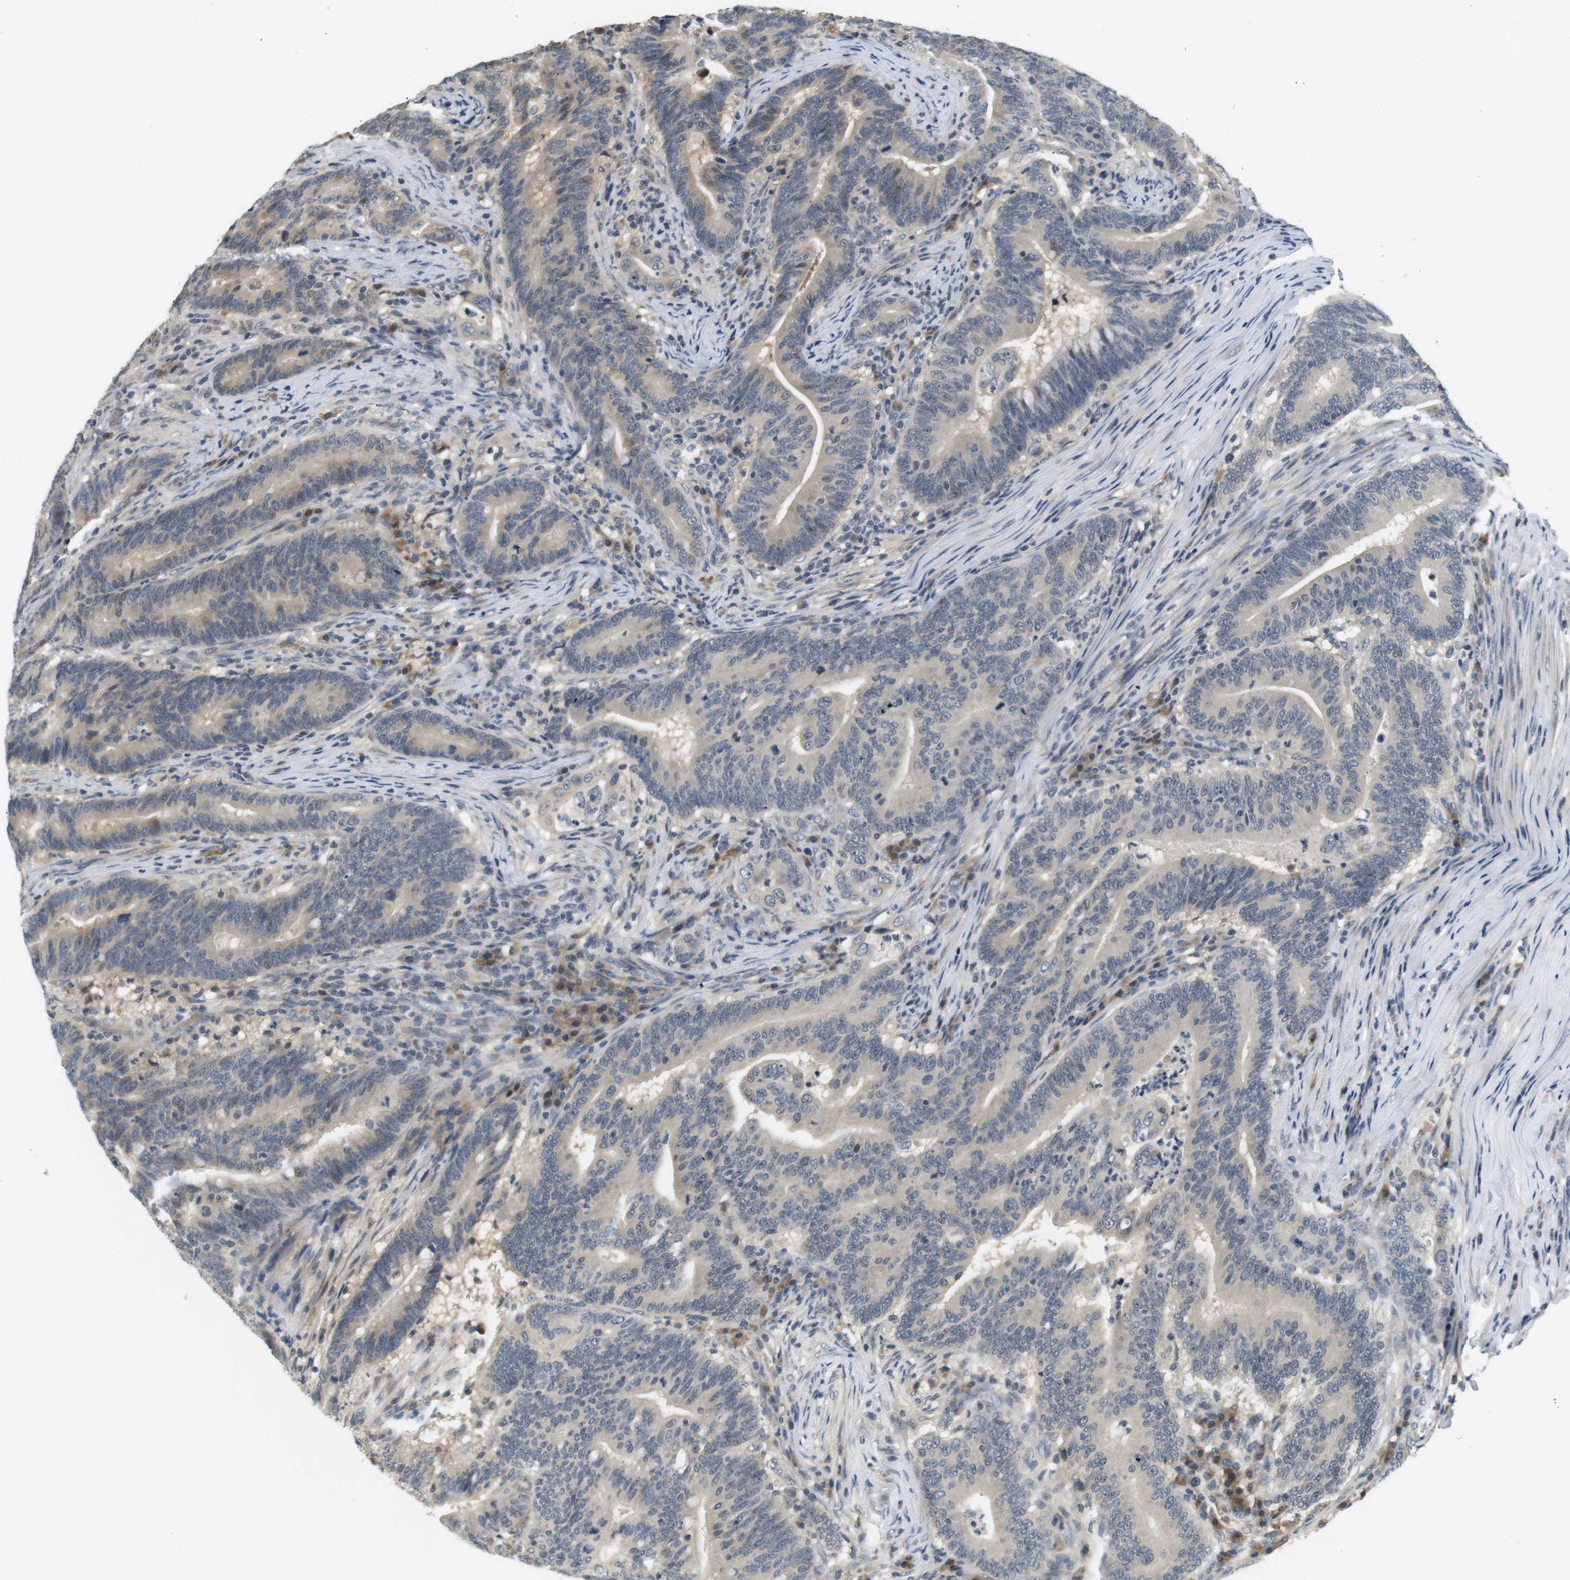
{"staining": {"intensity": "negative", "quantity": "none", "location": "none"}, "tissue": "colorectal cancer", "cell_type": "Tumor cells", "image_type": "cancer", "snomed": [{"axis": "morphology", "description": "Normal tissue, NOS"}, {"axis": "morphology", "description": "Adenocarcinoma, NOS"}, {"axis": "topography", "description": "Colon"}], "caption": "Immunohistochemistry (IHC) micrograph of neoplastic tissue: colorectal cancer (adenocarcinoma) stained with DAB exhibits no significant protein expression in tumor cells.", "gene": "WNT7A", "patient": {"sex": "female", "age": 66}}